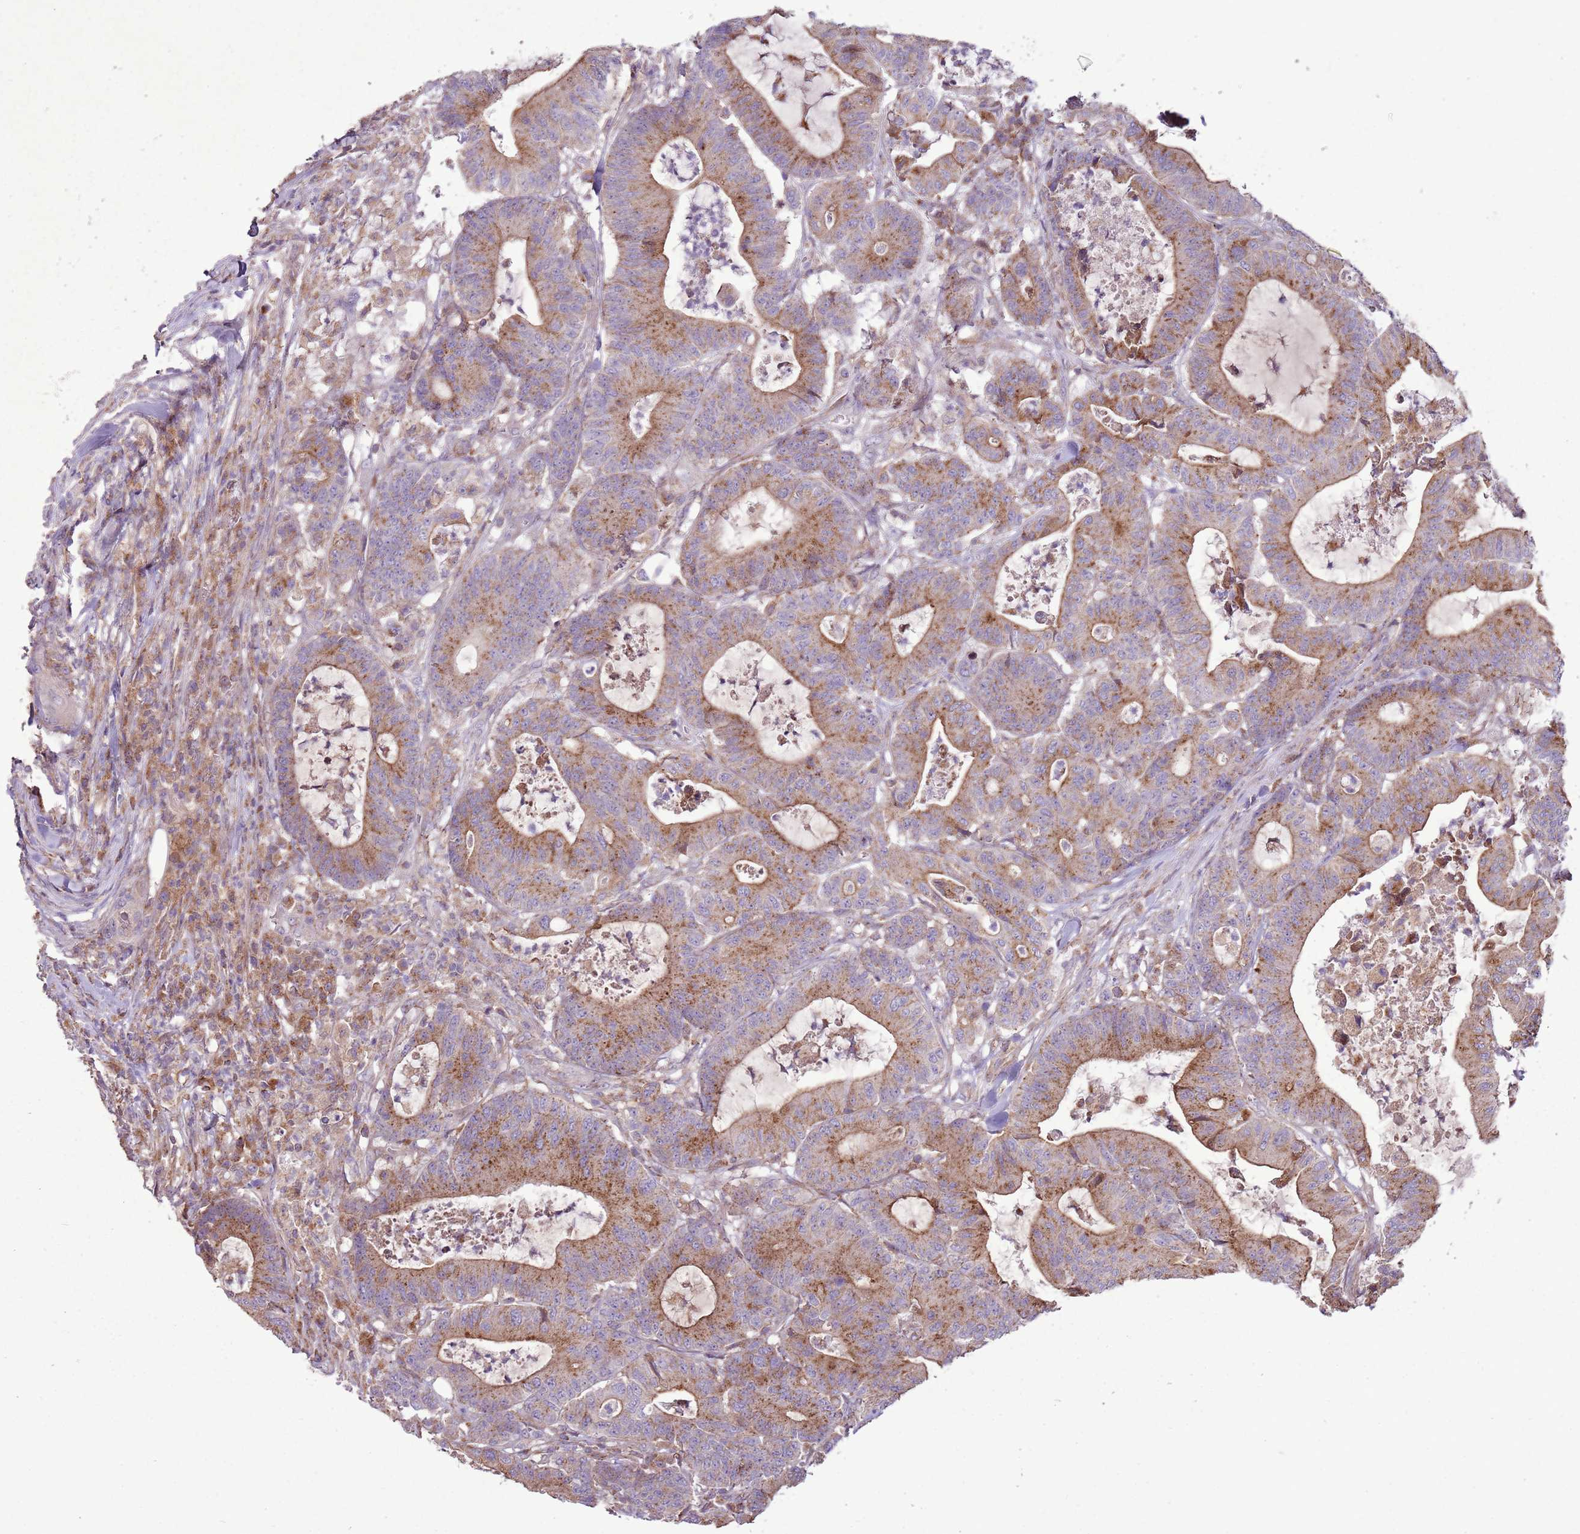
{"staining": {"intensity": "moderate", "quantity": ">75%", "location": "cytoplasmic/membranous"}, "tissue": "colorectal cancer", "cell_type": "Tumor cells", "image_type": "cancer", "snomed": [{"axis": "morphology", "description": "Adenocarcinoma, NOS"}, {"axis": "topography", "description": "Colon"}], "caption": "Immunohistochemical staining of adenocarcinoma (colorectal) demonstrates moderate cytoplasmic/membranous protein positivity in approximately >75% of tumor cells.", "gene": "ANKRD24", "patient": {"sex": "female", "age": 84}}